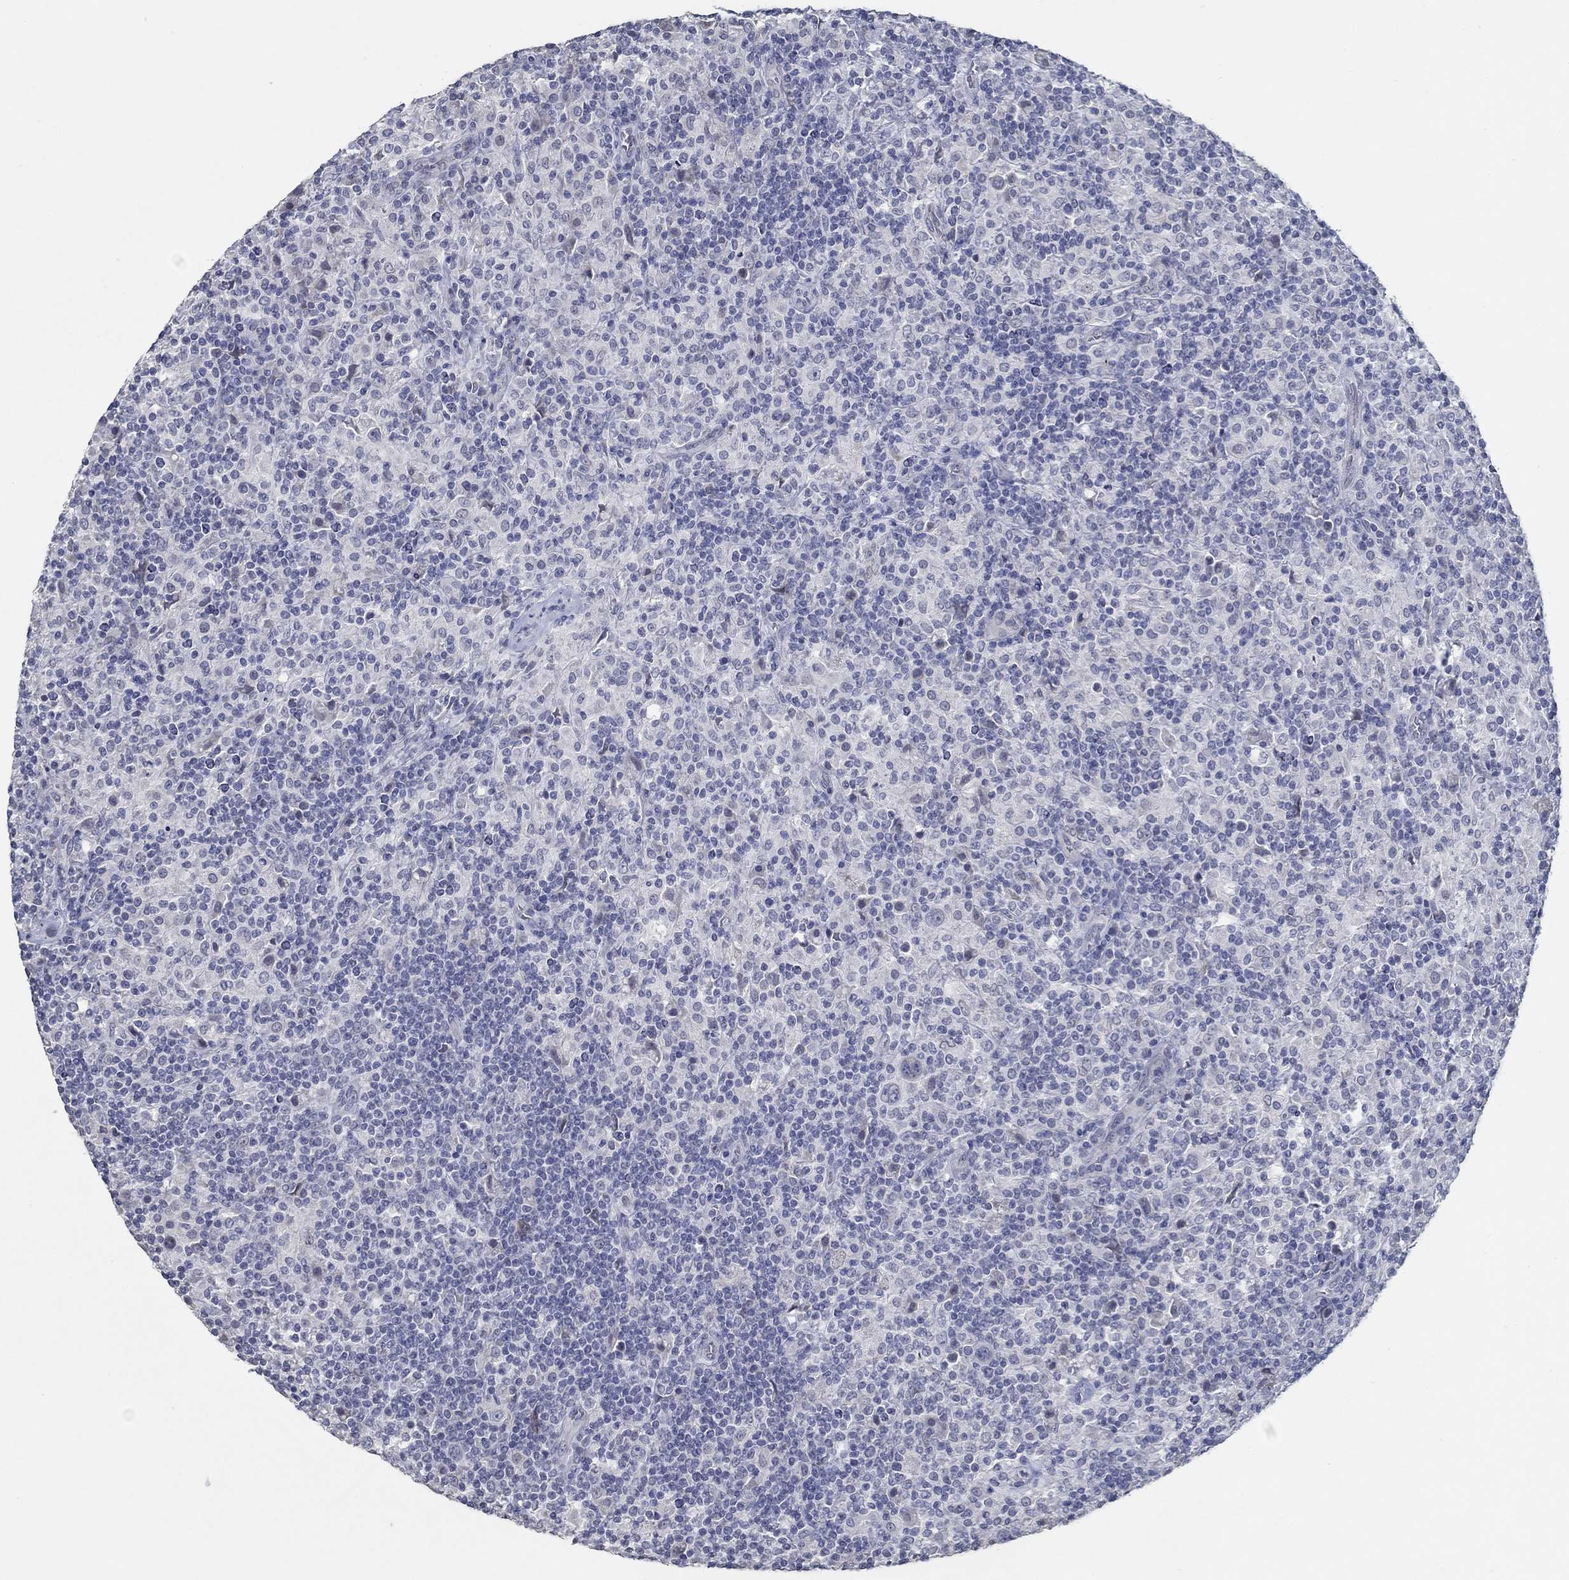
{"staining": {"intensity": "negative", "quantity": "none", "location": "none"}, "tissue": "lymphoma", "cell_type": "Tumor cells", "image_type": "cancer", "snomed": [{"axis": "morphology", "description": "Hodgkin's disease, NOS"}, {"axis": "topography", "description": "Lymph node"}], "caption": "The photomicrograph exhibits no staining of tumor cells in Hodgkin's disease.", "gene": "NUP155", "patient": {"sex": "male", "age": 70}}